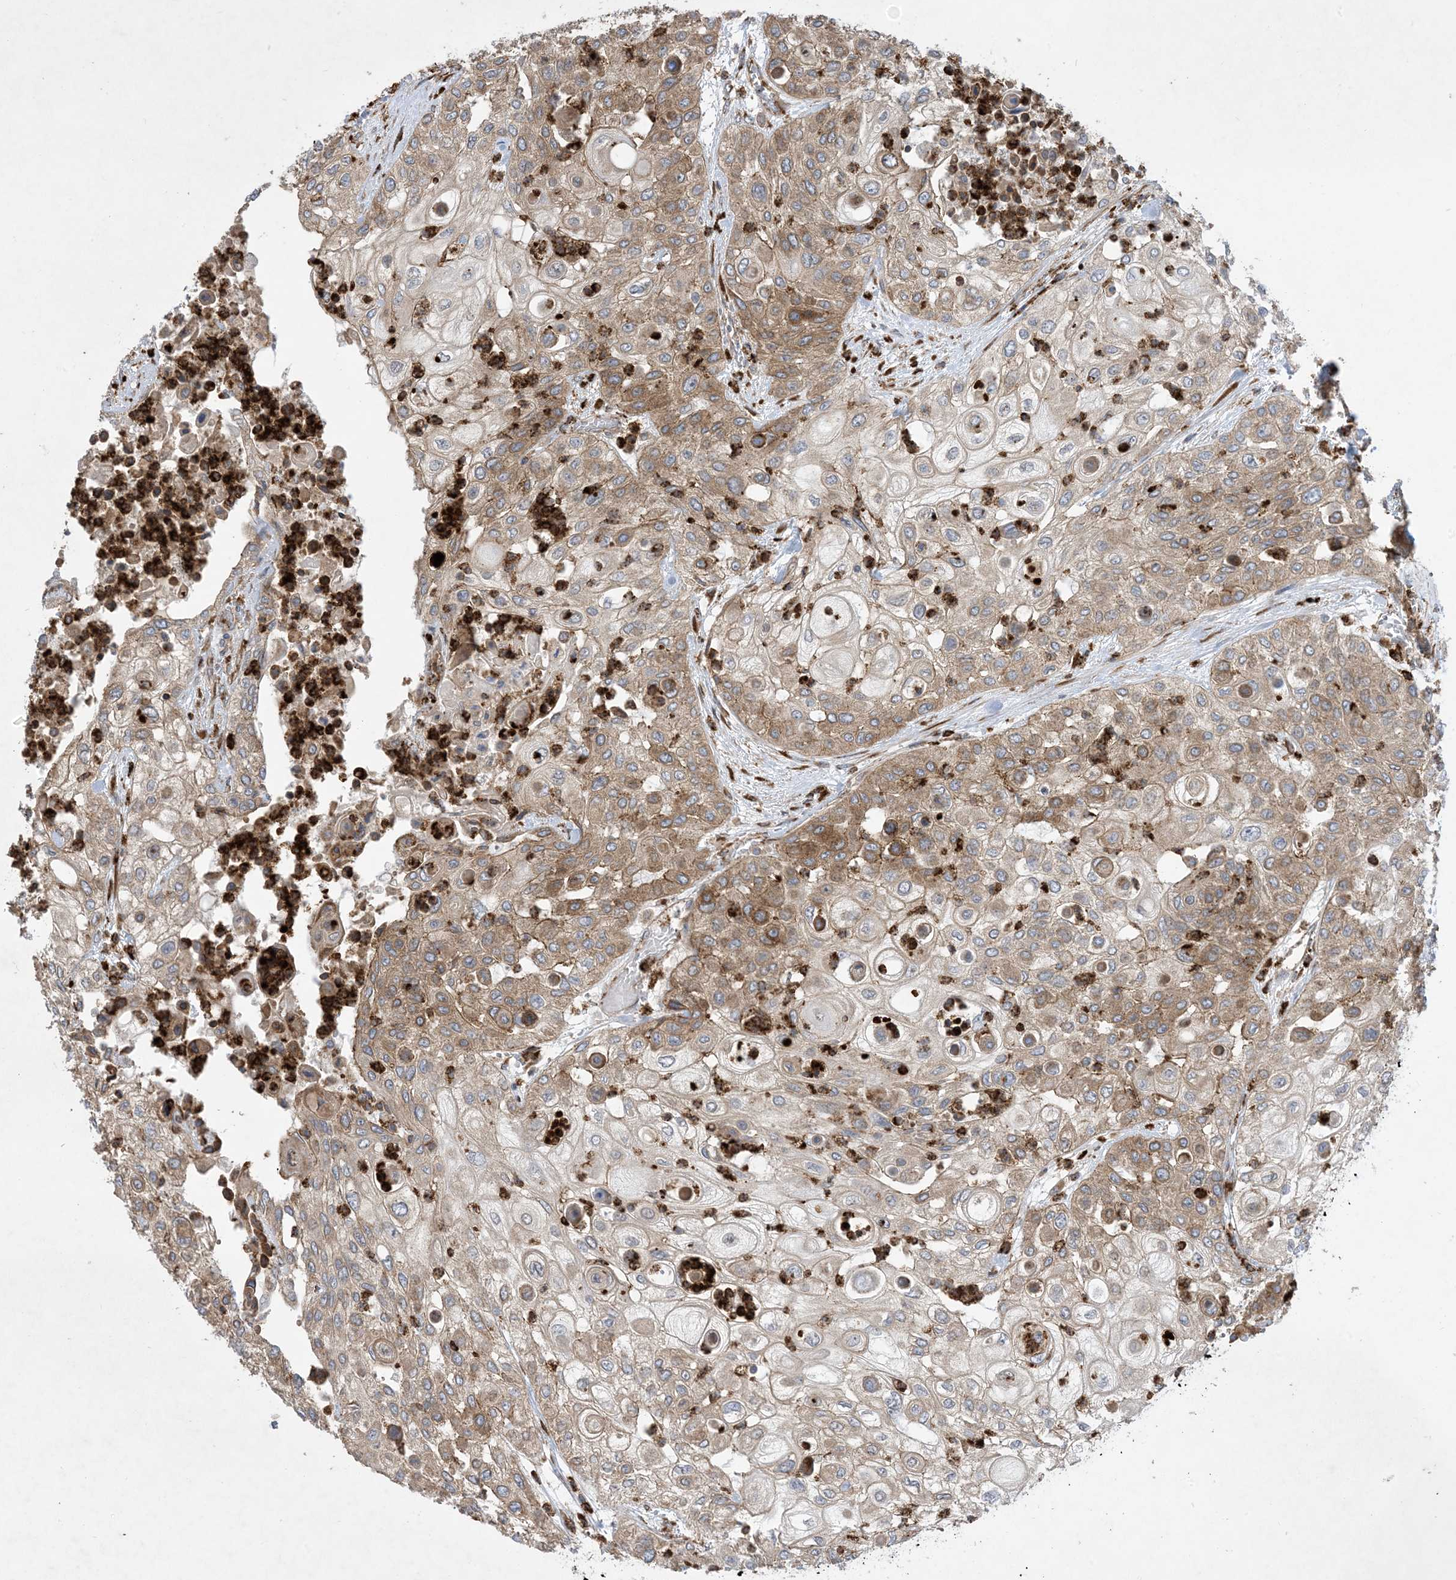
{"staining": {"intensity": "moderate", "quantity": ">75%", "location": "cytoplasmic/membranous"}, "tissue": "urothelial cancer", "cell_type": "Tumor cells", "image_type": "cancer", "snomed": [{"axis": "morphology", "description": "Urothelial carcinoma, High grade"}, {"axis": "topography", "description": "Urinary bladder"}], "caption": "A medium amount of moderate cytoplasmic/membranous expression is identified in about >75% of tumor cells in urothelial cancer tissue. (DAB IHC with brightfield microscopy, high magnification).", "gene": "OTOP1", "patient": {"sex": "female", "age": 79}}